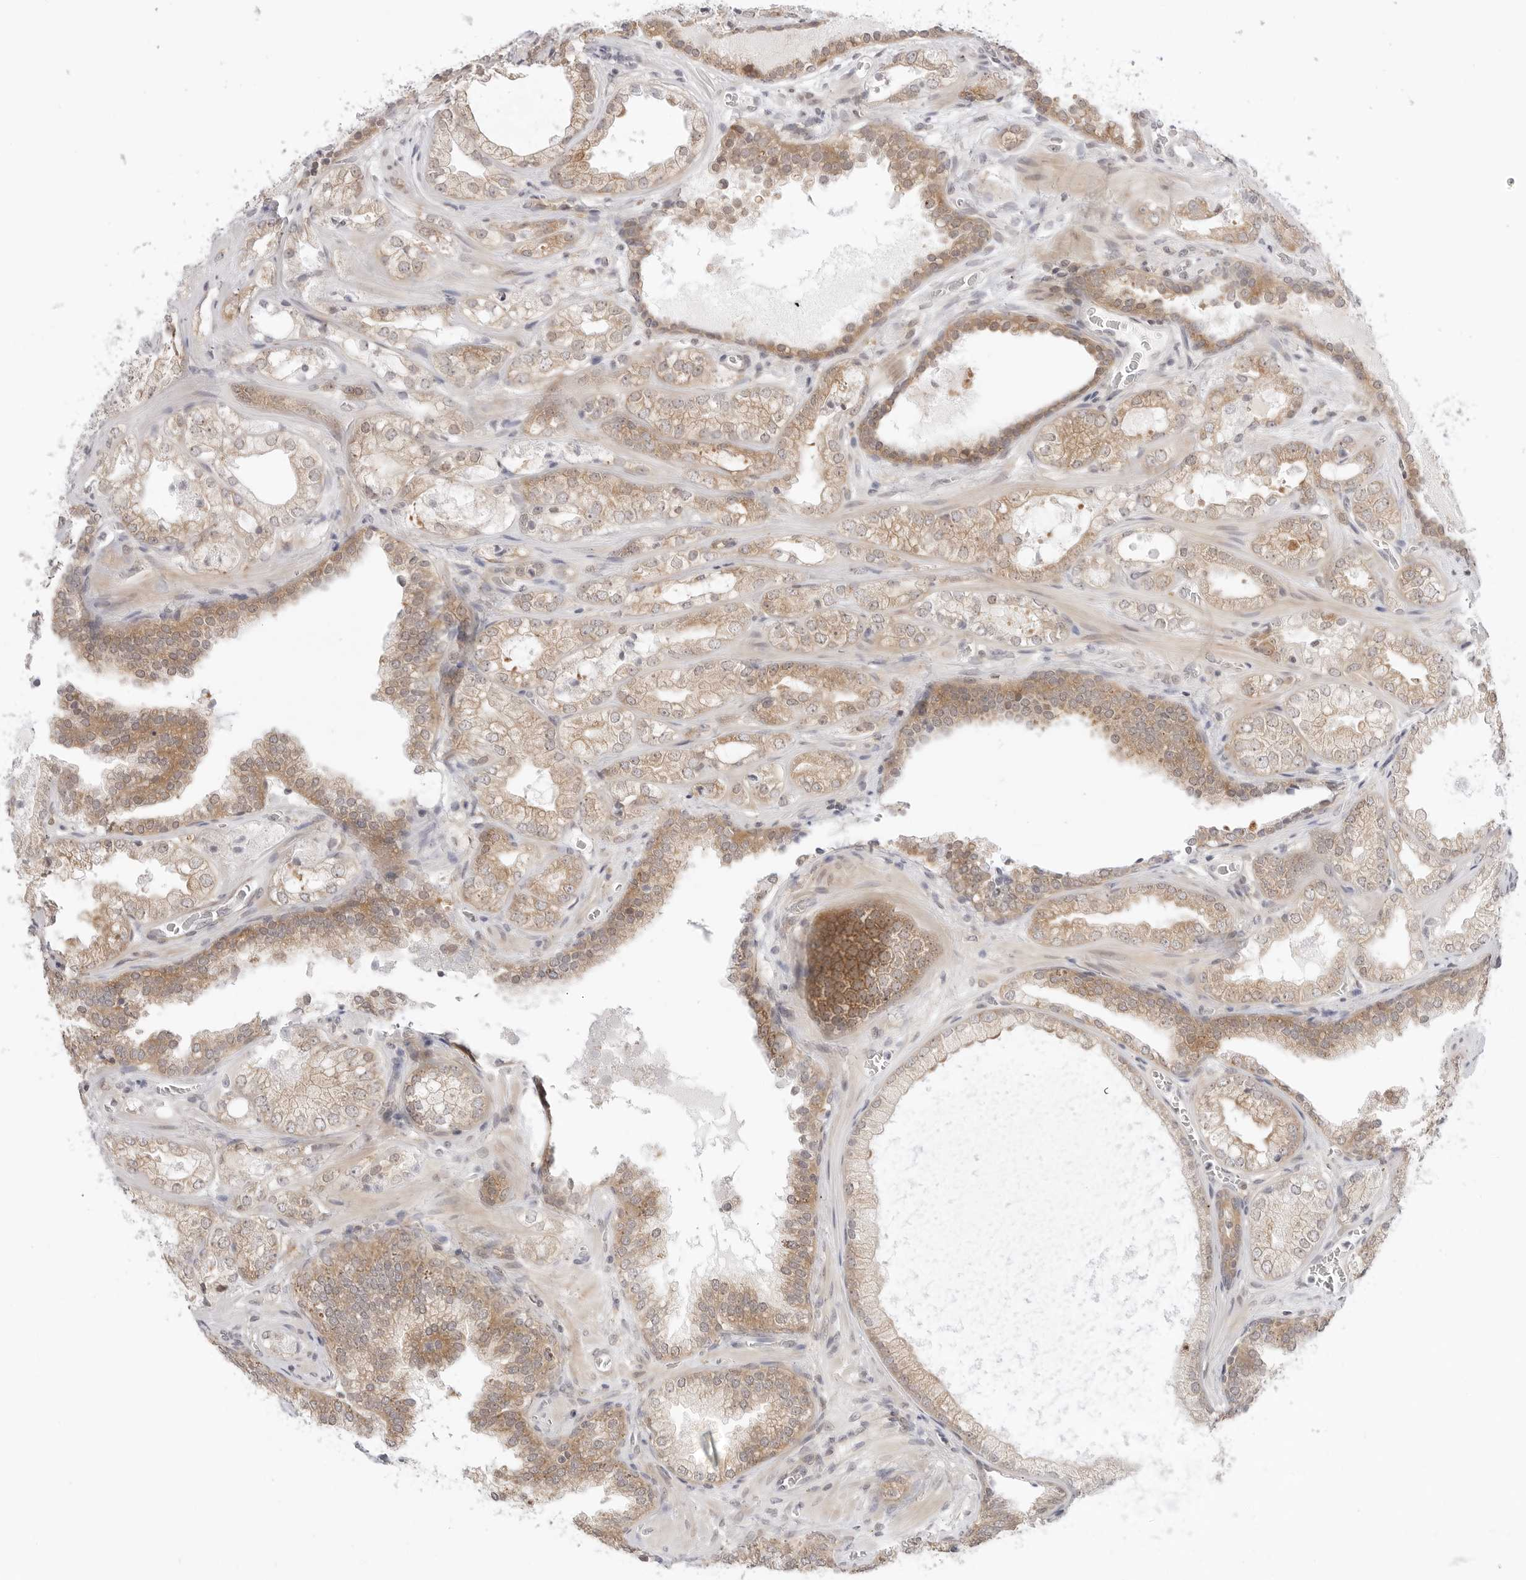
{"staining": {"intensity": "weak", "quantity": "25%-75%", "location": "cytoplasmic/membranous"}, "tissue": "prostate cancer", "cell_type": "Tumor cells", "image_type": "cancer", "snomed": [{"axis": "morphology", "description": "Adenocarcinoma, High grade"}, {"axis": "topography", "description": "Prostate"}], "caption": "High-grade adenocarcinoma (prostate) stained with a protein marker demonstrates weak staining in tumor cells.", "gene": "NUDC", "patient": {"sex": "male", "age": 58}}